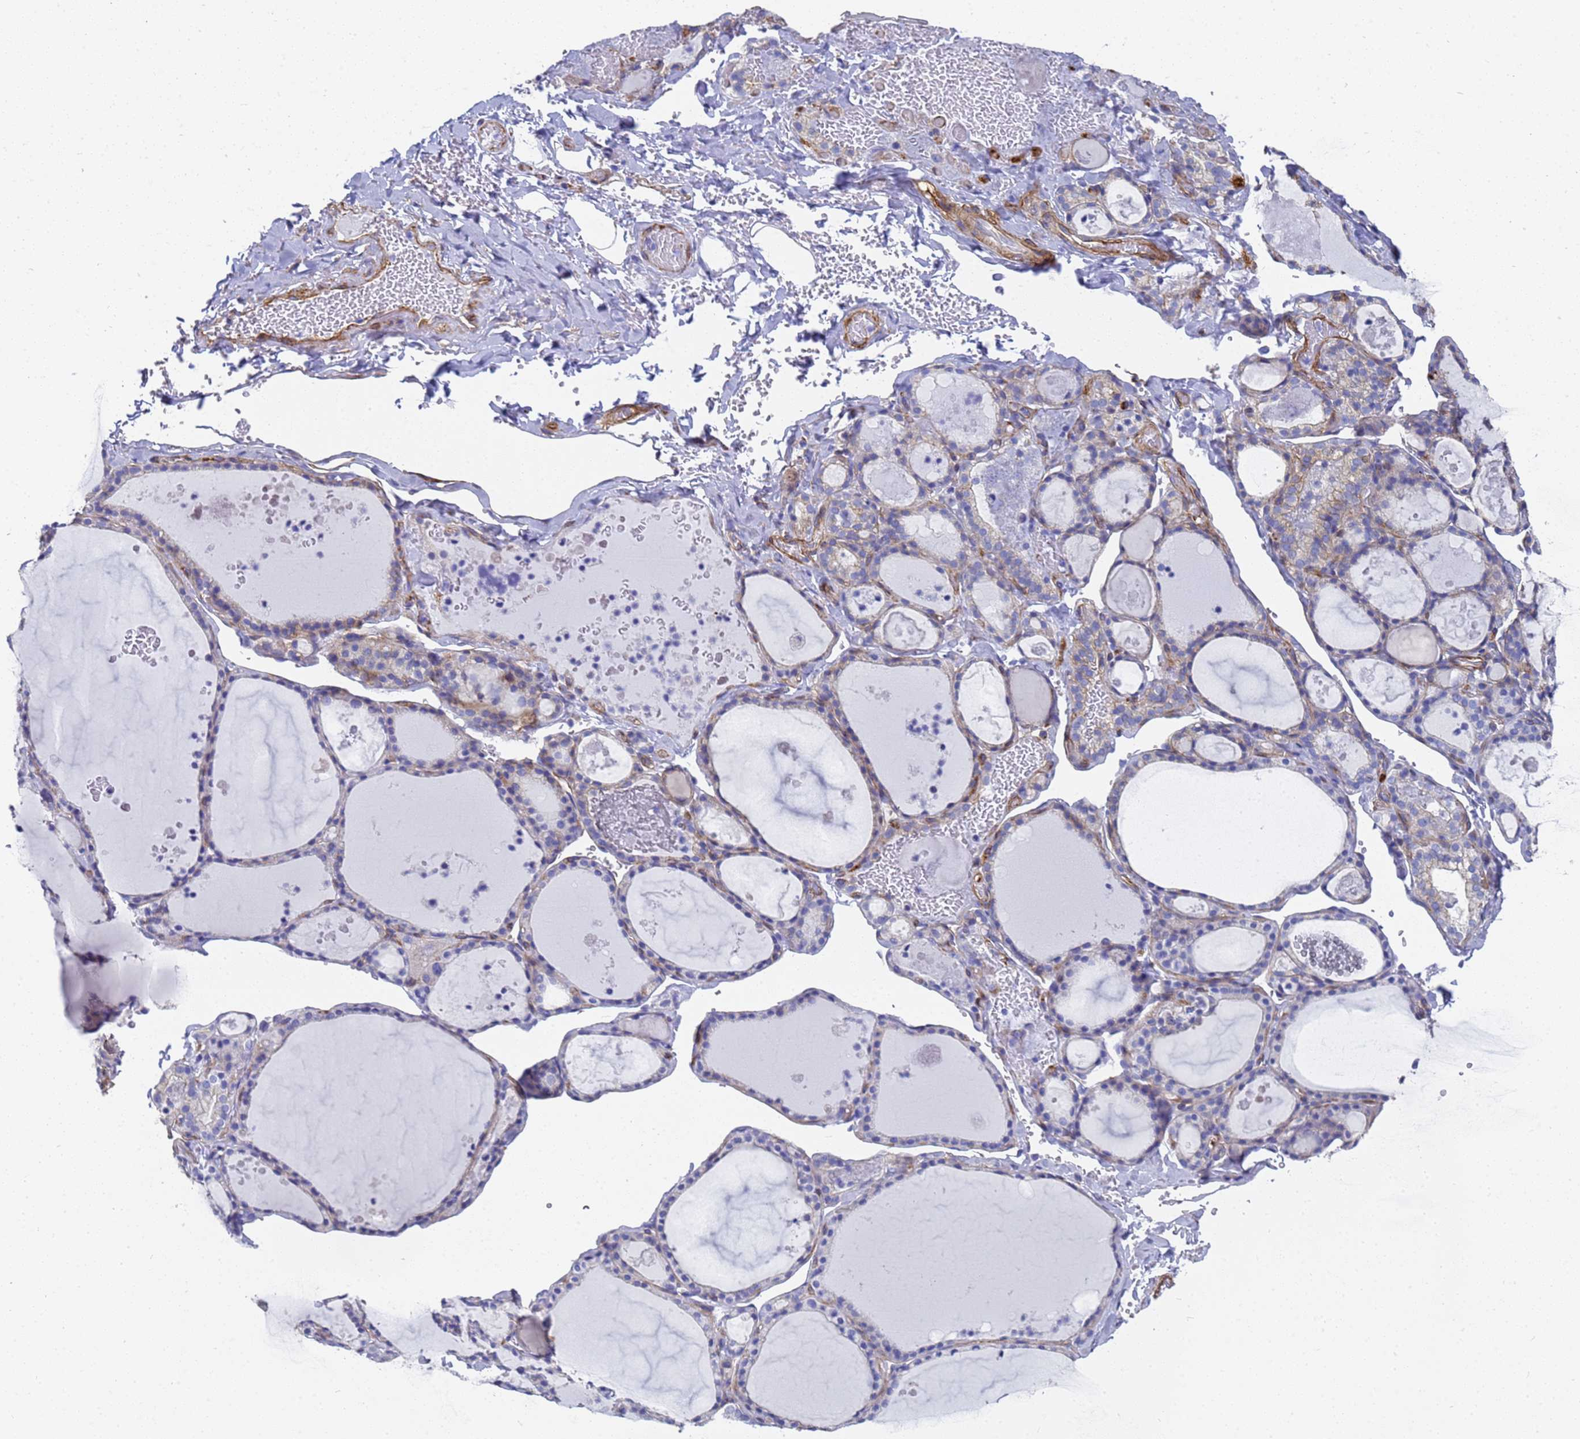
{"staining": {"intensity": "negative", "quantity": "none", "location": "none"}, "tissue": "thyroid gland", "cell_type": "Glandular cells", "image_type": "normal", "snomed": [{"axis": "morphology", "description": "Normal tissue, NOS"}, {"axis": "topography", "description": "Thyroid gland"}], "caption": "Human thyroid gland stained for a protein using immunohistochemistry (IHC) demonstrates no expression in glandular cells.", "gene": "ENSG00000198211", "patient": {"sex": "male", "age": 56}}